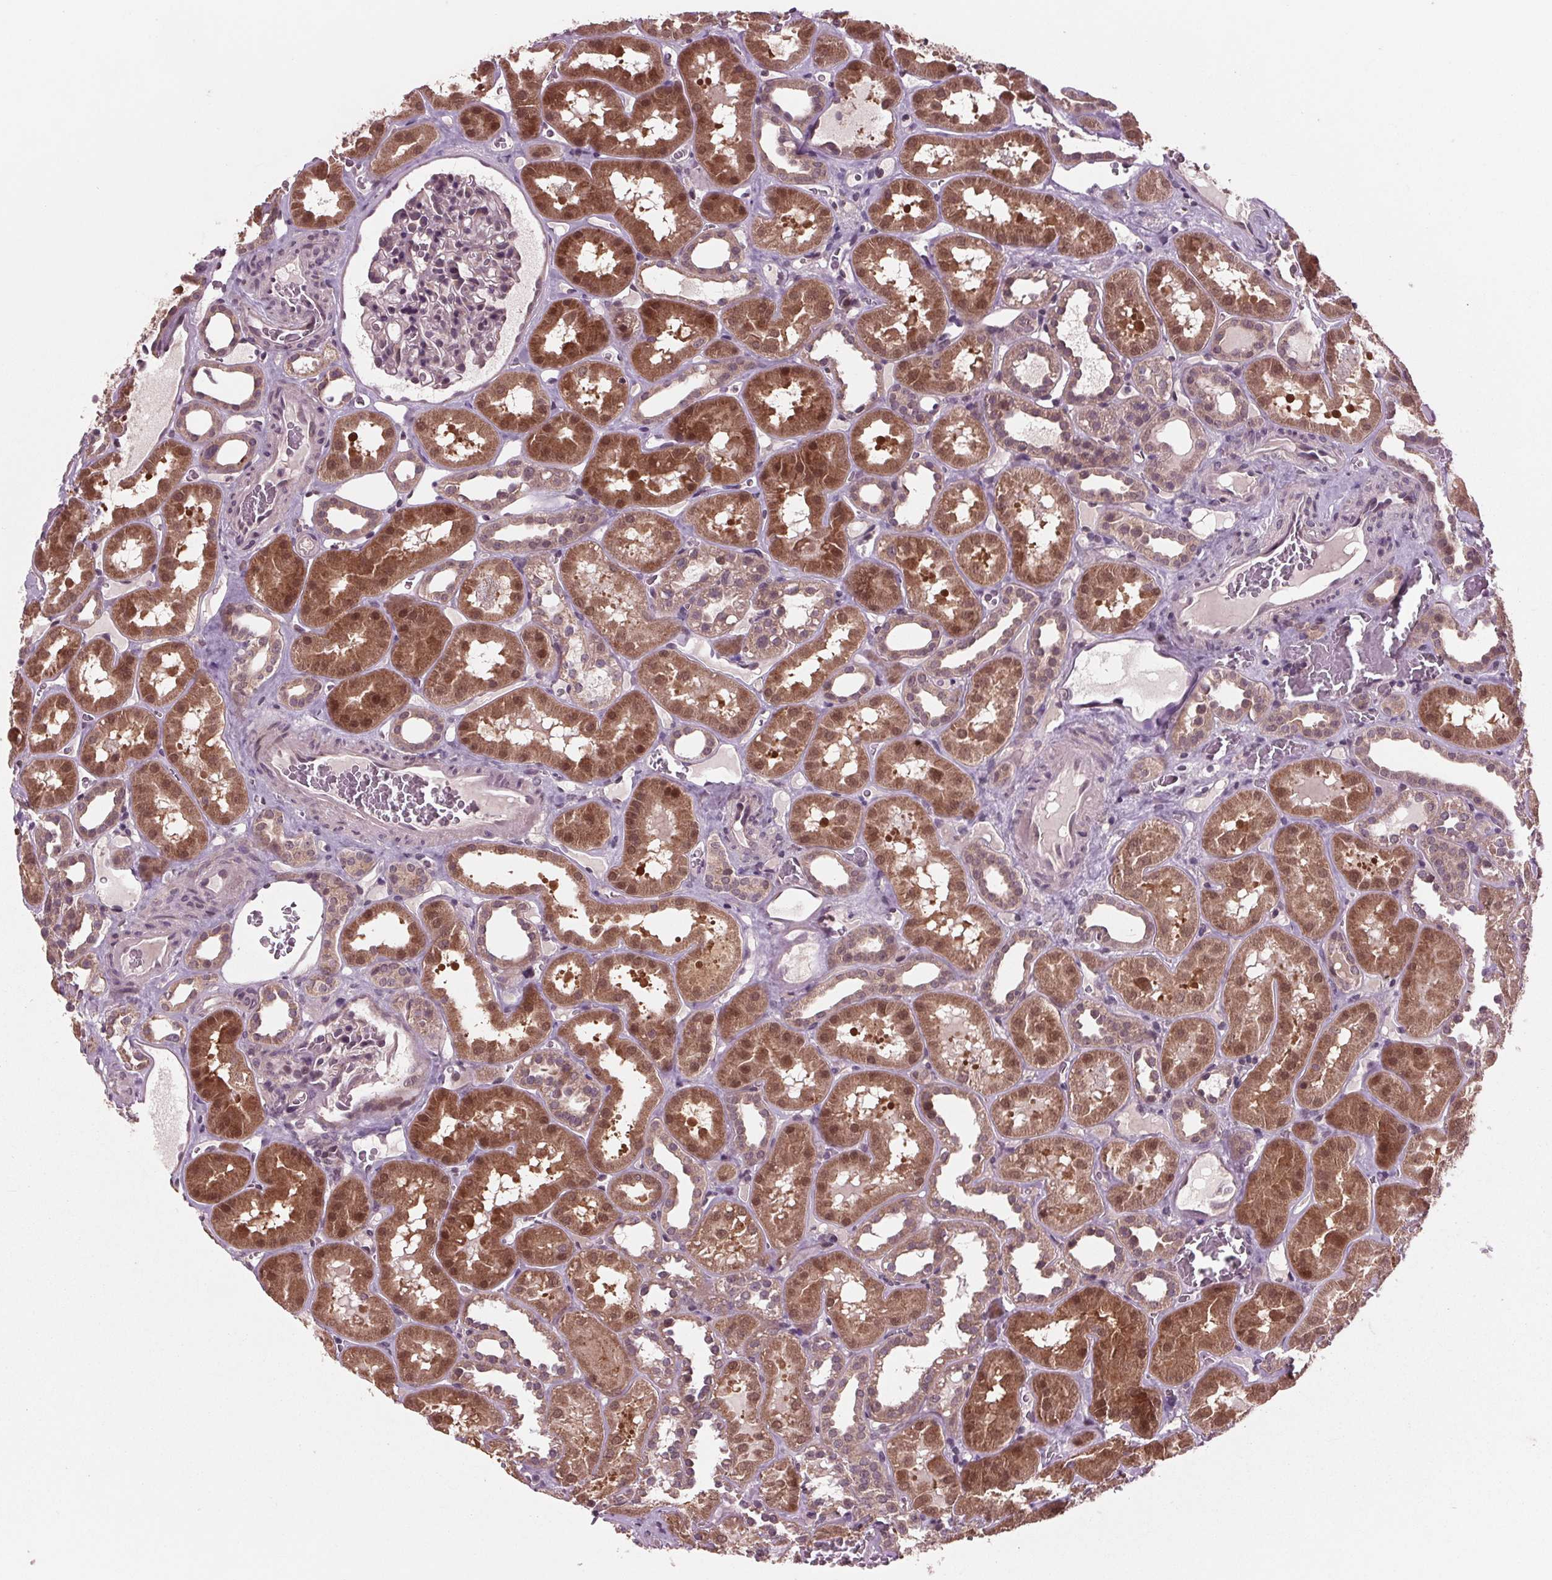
{"staining": {"intensity": "negative", "quantity": "none", "location": "none"}, "tissue": "kidney", "cell_type": "Cells in glomeruli", "image_type": "normal", "snomed": [{"axis": "morphology", "description": "Normal tissue, NOS"}, {"axis": "topography", "description": "Kidney"}], "caption": "The micrograph shows no staining of cells in glomeruli in unremarkable kidney.", "gene": "MAPK8", "patient": {"sex": "female", "age": 41}}